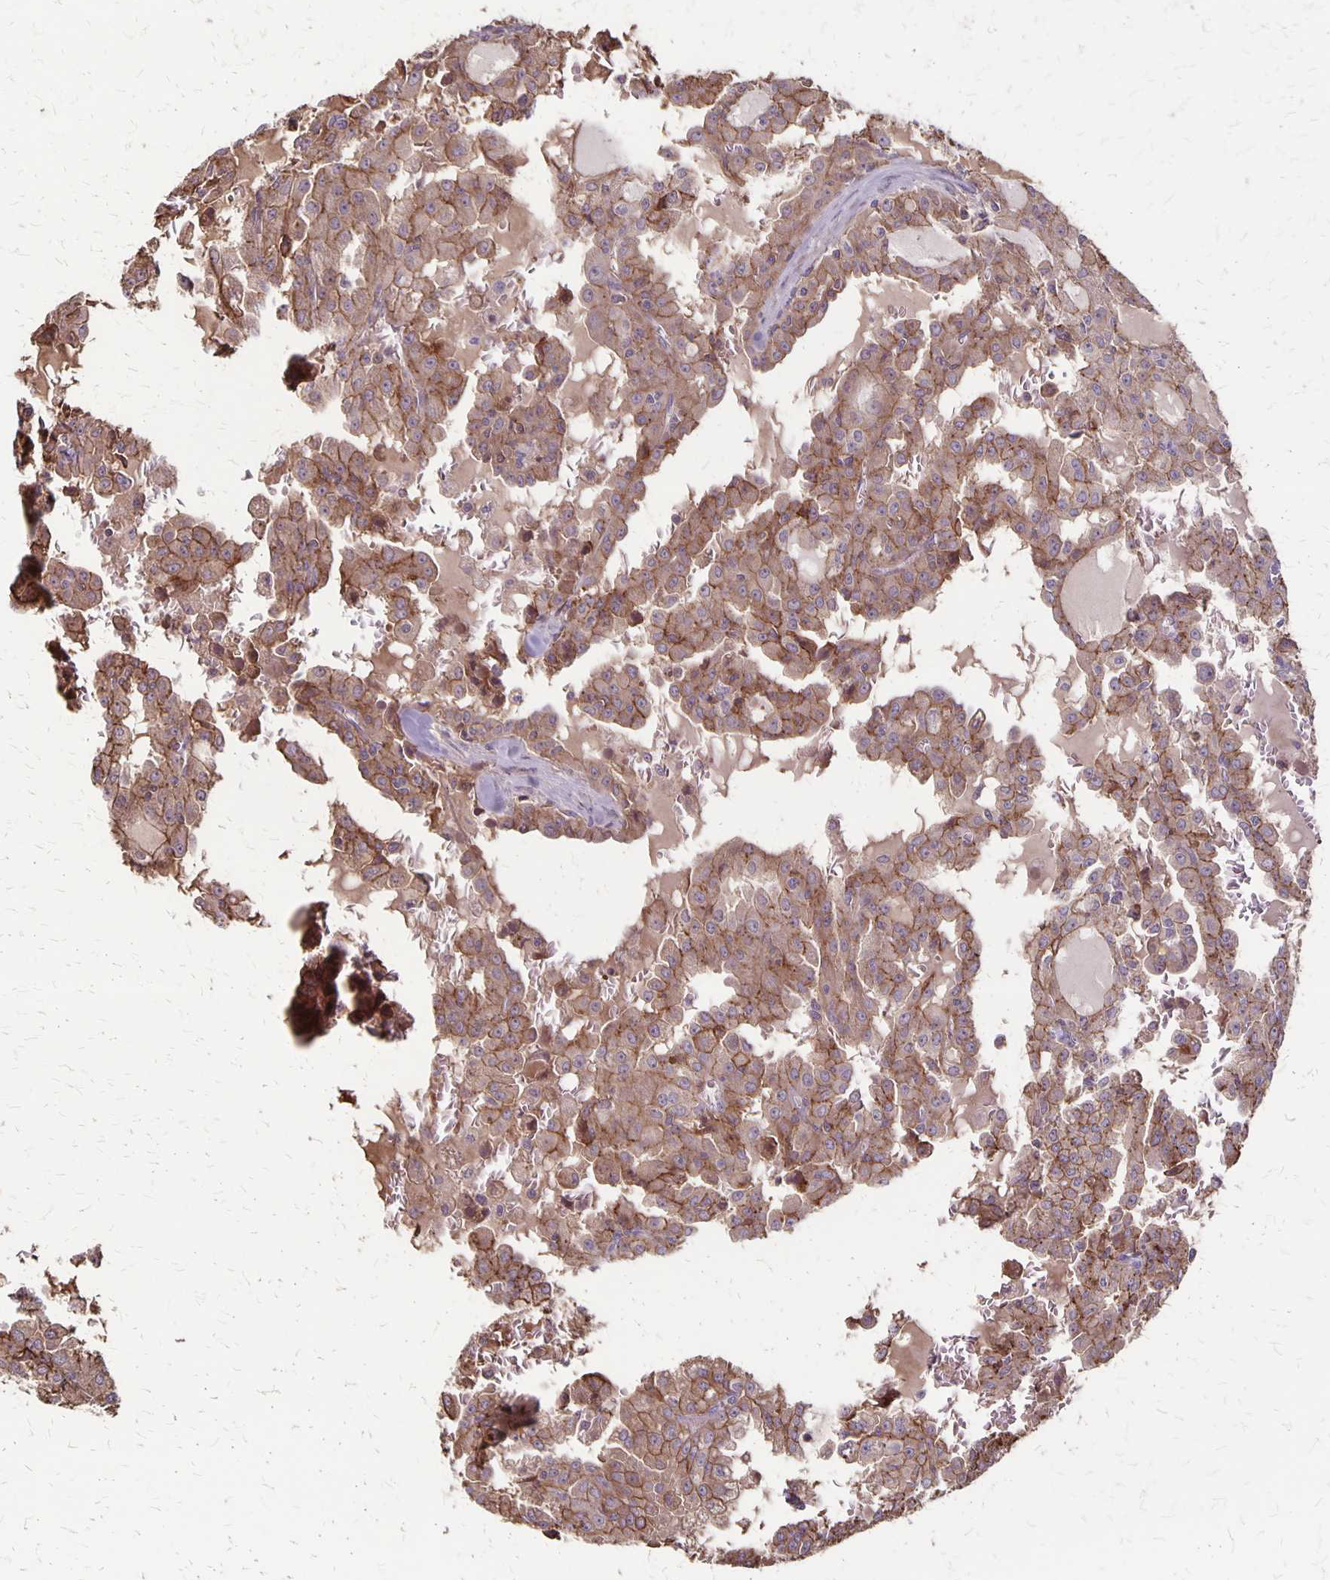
{"staining": {"intensity": "moderate", "quantity": ">75%", "location": "cytoplasmic/membranous"}, "tissue": "head and neck cancer", "cell_type": "Tumor cells", "image_type": "cancer", "snomed": [{"axis": "morphology", "description": "Adenocarcinoma, NOS"}, {"axis": "topography", "description": "Head-Neck"}], "caption": "Human head and neck cancer stained with a brown dye reveals moderate cytoplasmic/membranous positive expression in about >75% of tumor cells.", "gene": "PROM2", "patient": {"sex": "male", "age": 64}}